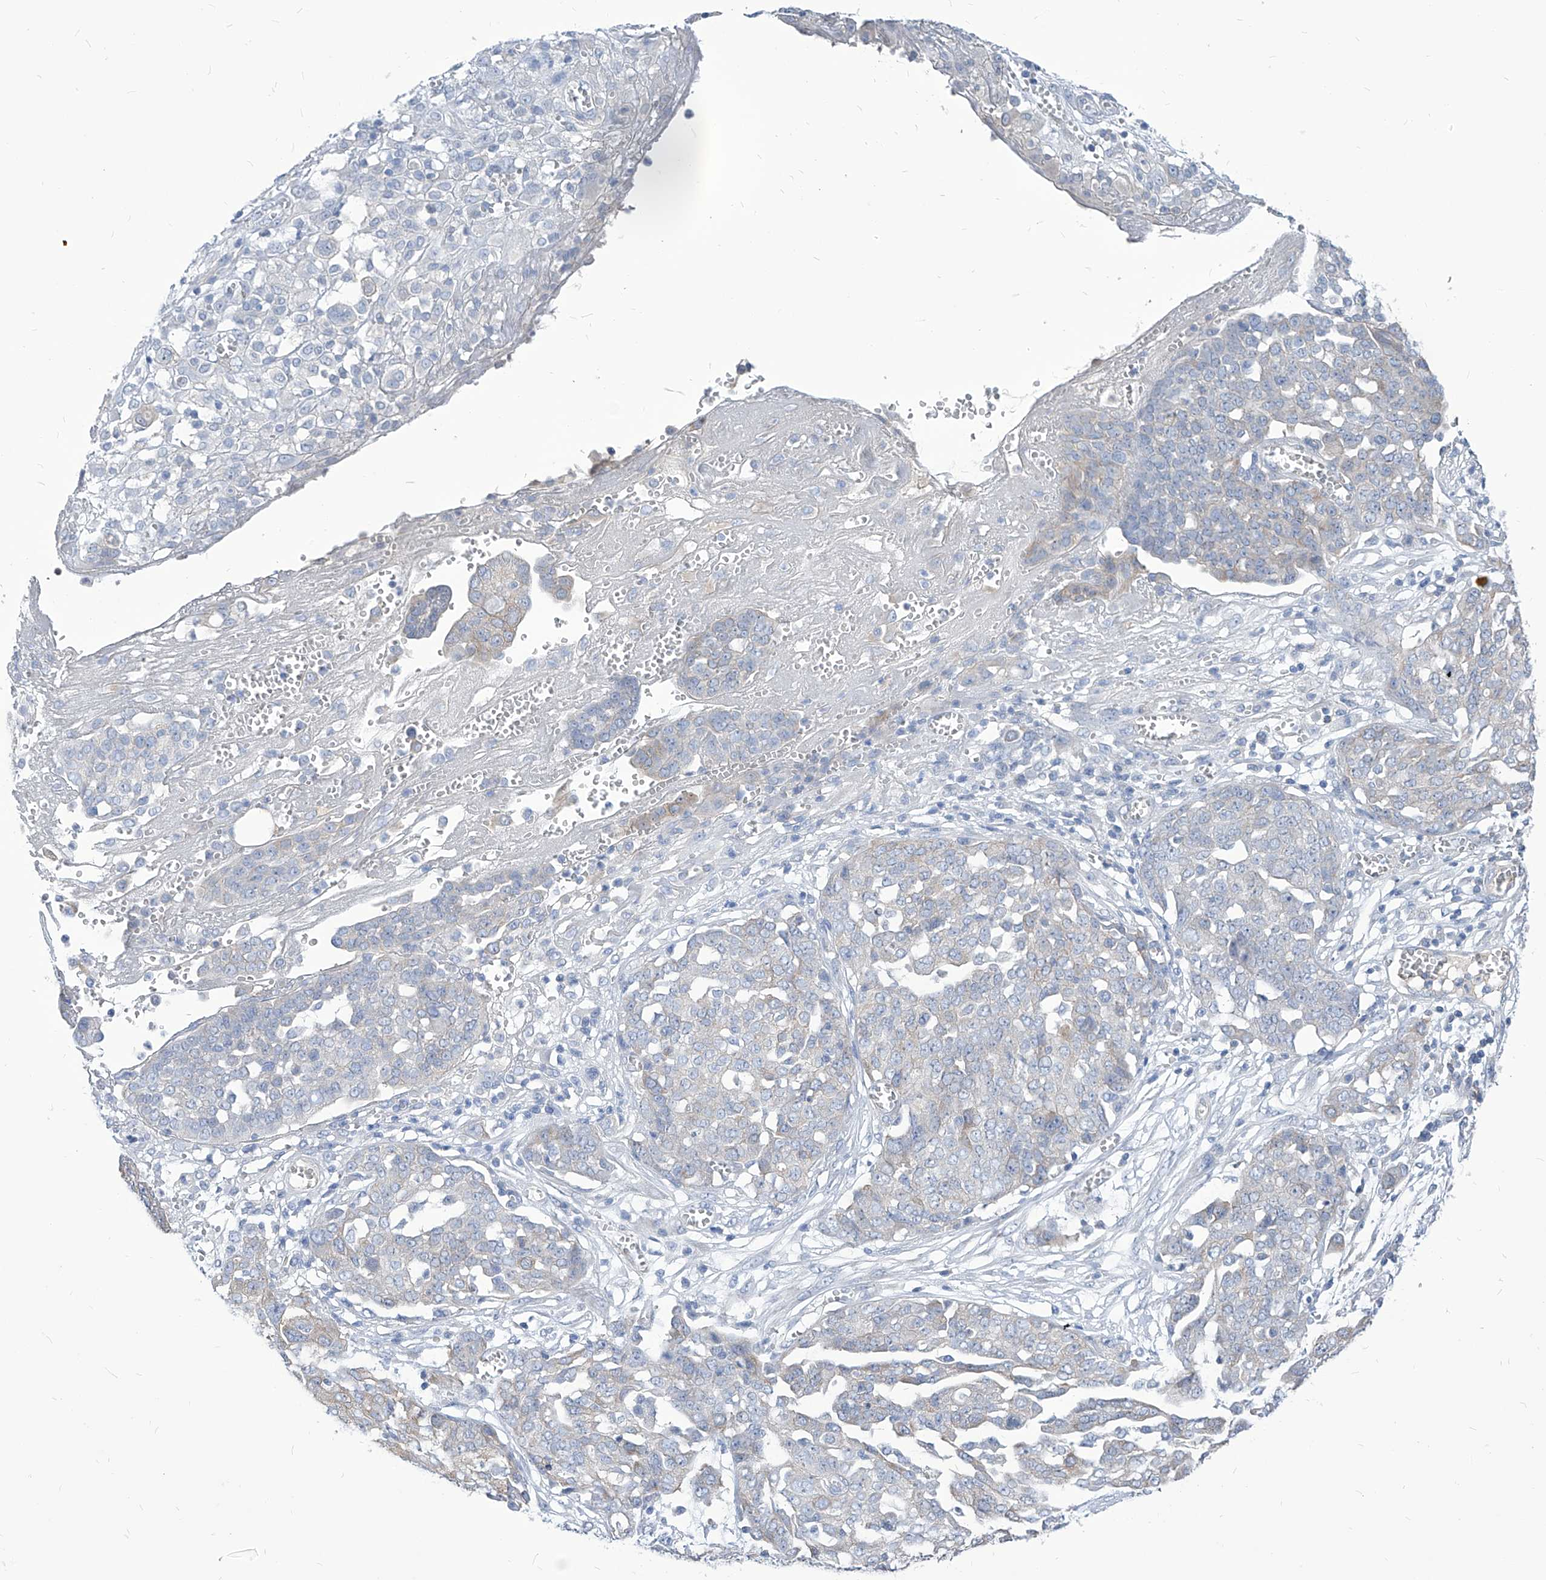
{"staining": {"intensity": "negative", "quantity": "none", "location": "none"}, "tissue": "ovarian cancer", "cell_type": "Tumor cells", "image_type": "cancer", "snomed": [{"axis": "morphology", "description": "Cystadenocarcinoma, serous, NOS"}, {"axis": "topography", "description": "Soft tissue"}, {"axis": "topography", "description": "Ovary"}], "caption": "Immunohistochemistry micrograph of human serous cystadenocarcinoma (ovarian) stained for a protein (brown), which shows no expression in tumor cells. (Stains: DAB (3,3'-diaminobenzidine) IHC with hematoxylin counter stain, Microscopy: brightfield microscopy at high magnification).", "gene": "AKAP10", "patient": {"sex": "female", "age": 57}}